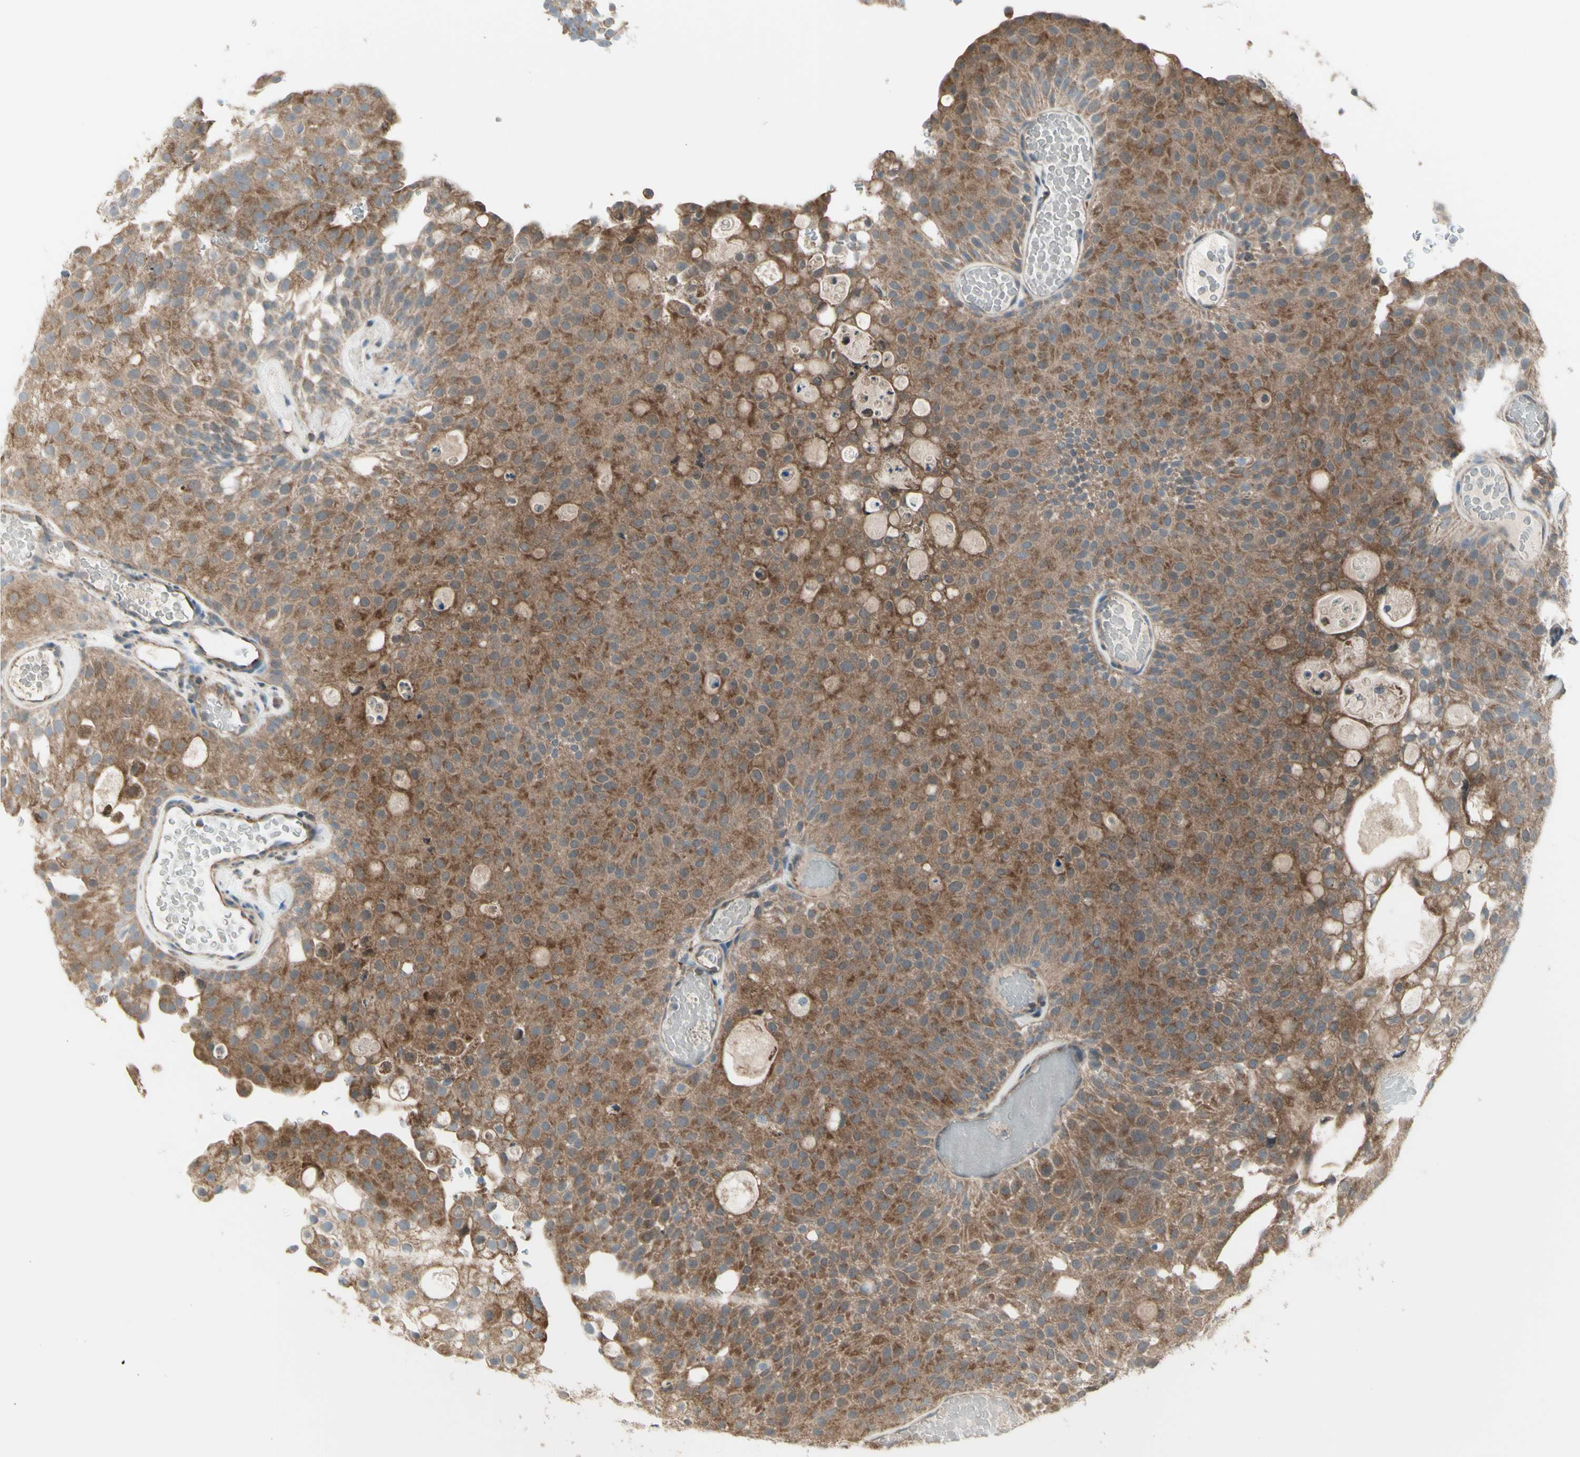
{"staining": {"intensity": "moderate", "quantity": "<25%", "location": "cytoplasmic/membranous"}, "tissue": "urothelial cancer", "cell_type": "Tumor cells", "image_type": "cancer", "snomed": [{"axis": "morphology", "description": "Urothelial carcinoma, Low grade"}, {"axis": "topography", "description": "Urinary bladder"}], "caption": "The histopathology image exhibits immunohistochemical staining of low-grade urothelial carcinoma. There is moderate cytoplasmic/membranous positivity is present in approximately <25% of tumor cells.", "gene": "NAXD", "patient": {"sex": "male", "age": 78}}